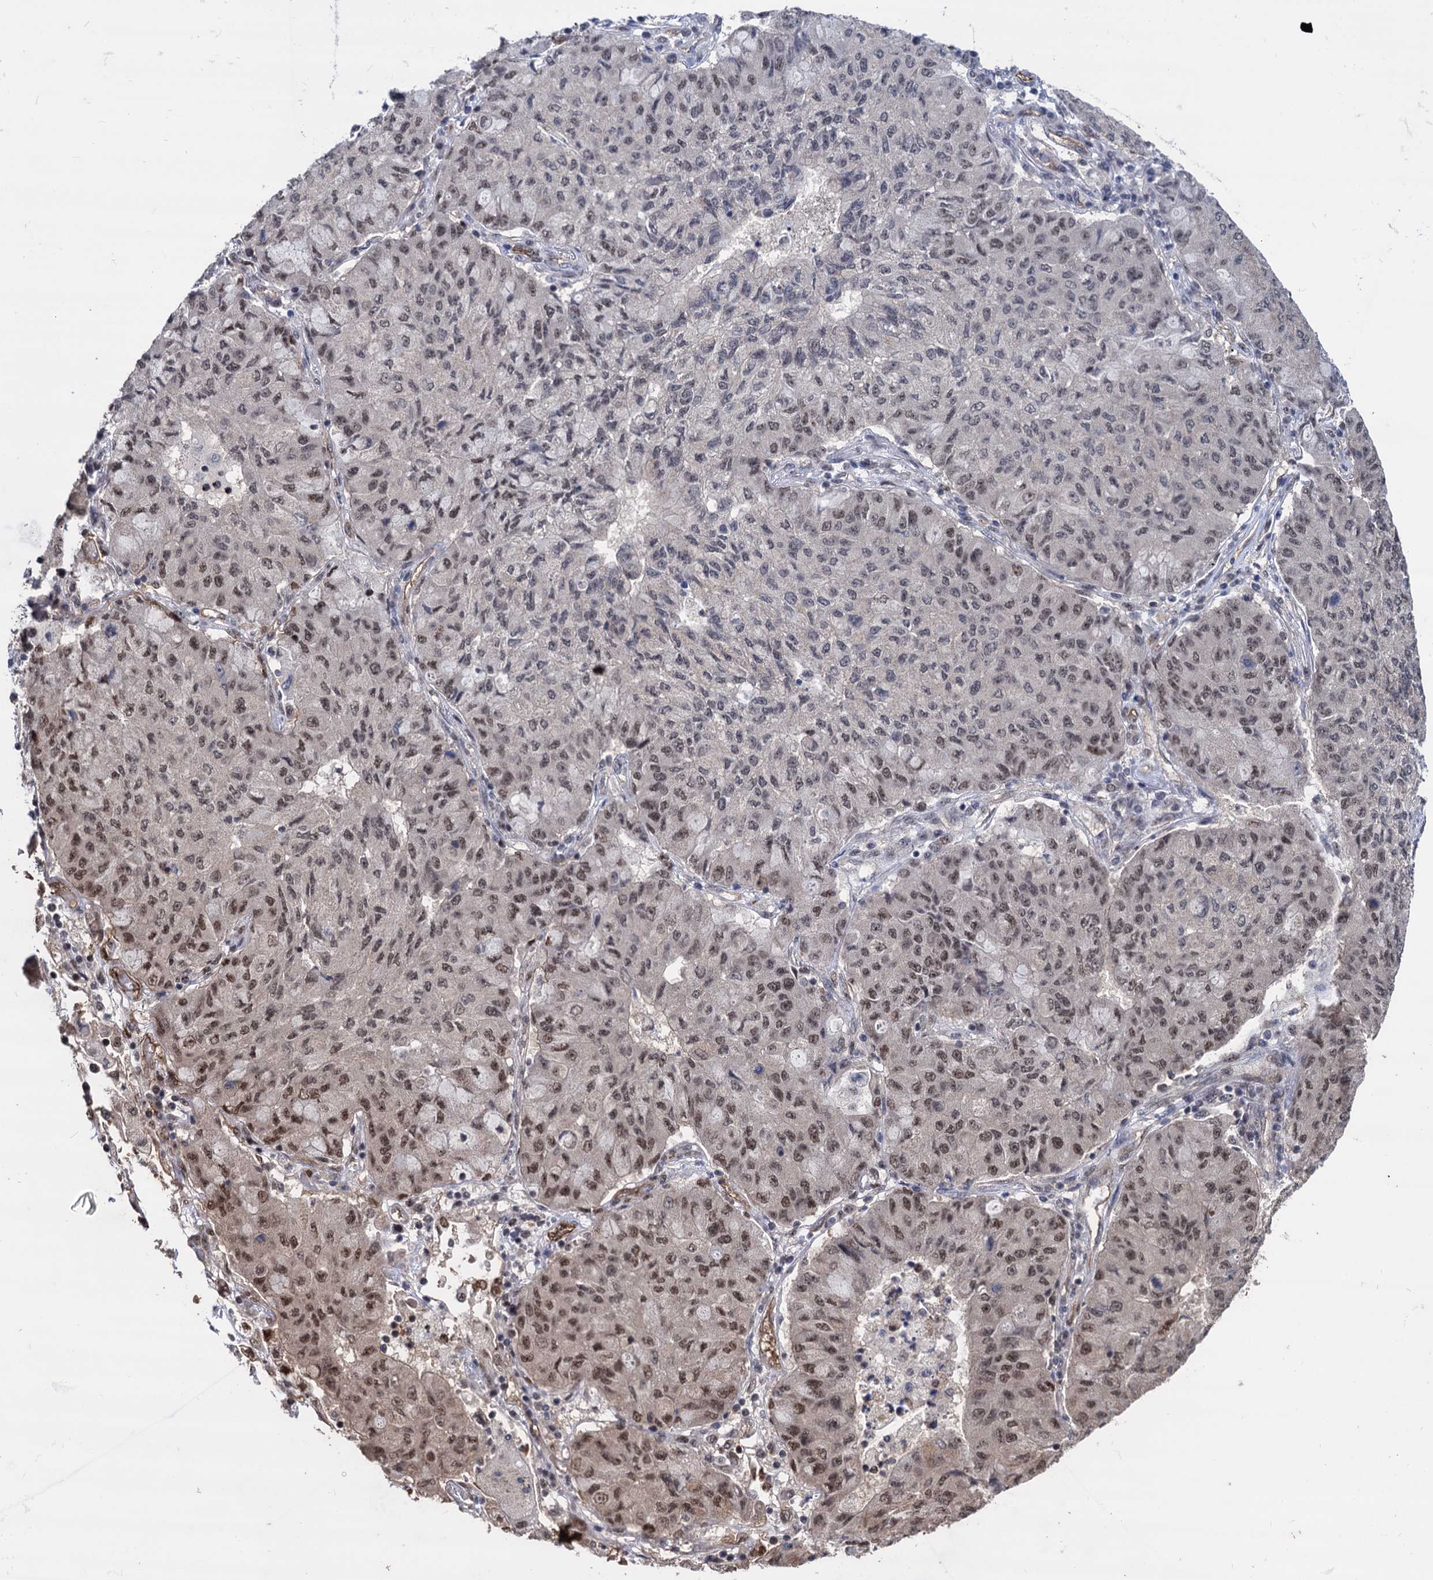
{"staining": {"intensity": "moderate", "quantity": "25%-75%", "location": "nuclear"}, "tissue": "lung cancer", "cell_type": "Tumor cells", "image_type": "cancer", "snomed": [{"axis": "morphology", "description": "Squamous cell carcinoma, NOS"}, {"axis": "topography", "description": "Lung"}], "caption": "Immunohistochemical staining of lung cancer (squamous cell carcinoma) shows moderate nuclear protein positivity in approximately 25%-75% of tumor cells. (DAB IHC with brightfield microscopy, high magnification).", "gene": "GALNT11", "patient": {"sex": "male", "age": 74}}